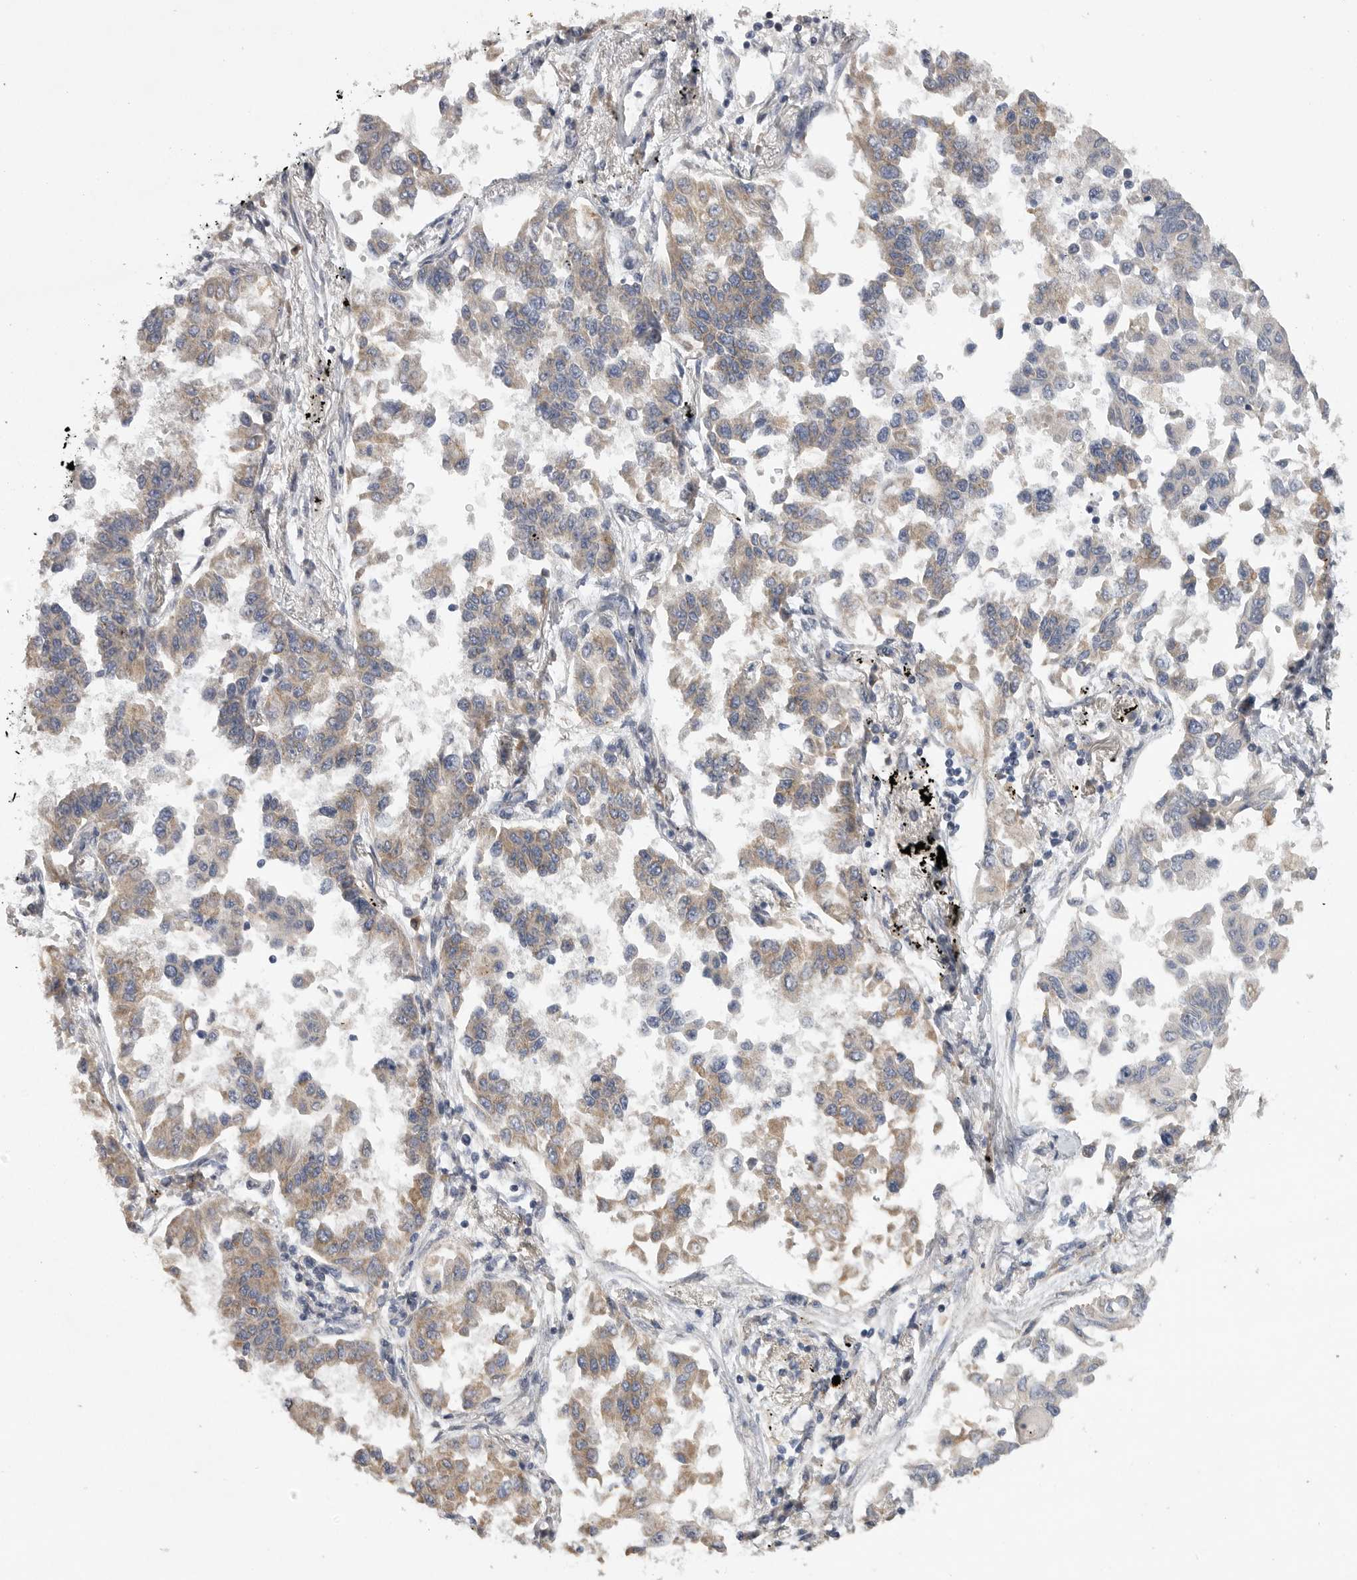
{"staining": {"intensity": "weak", "quantity": ">75%", "location": "cytoplasmic/membranous"}, "tissue": "lung cancer", "cell_type": "Tumor cells", "image_type": "cancer", "snomed": [{"axis": "morphology", "description": "Adenocarcinoma, NOS"}, {"axis": "topography", "description": "Lung"}], "caption": "Lung cancer tissue demonstrates weak cytoplasmic/membranous expression in approximately >75% of tumor cells, visualized by immunohistochemistry.", "gene": "EDEM3", "patient": {"sex": "female", "age": 67}}